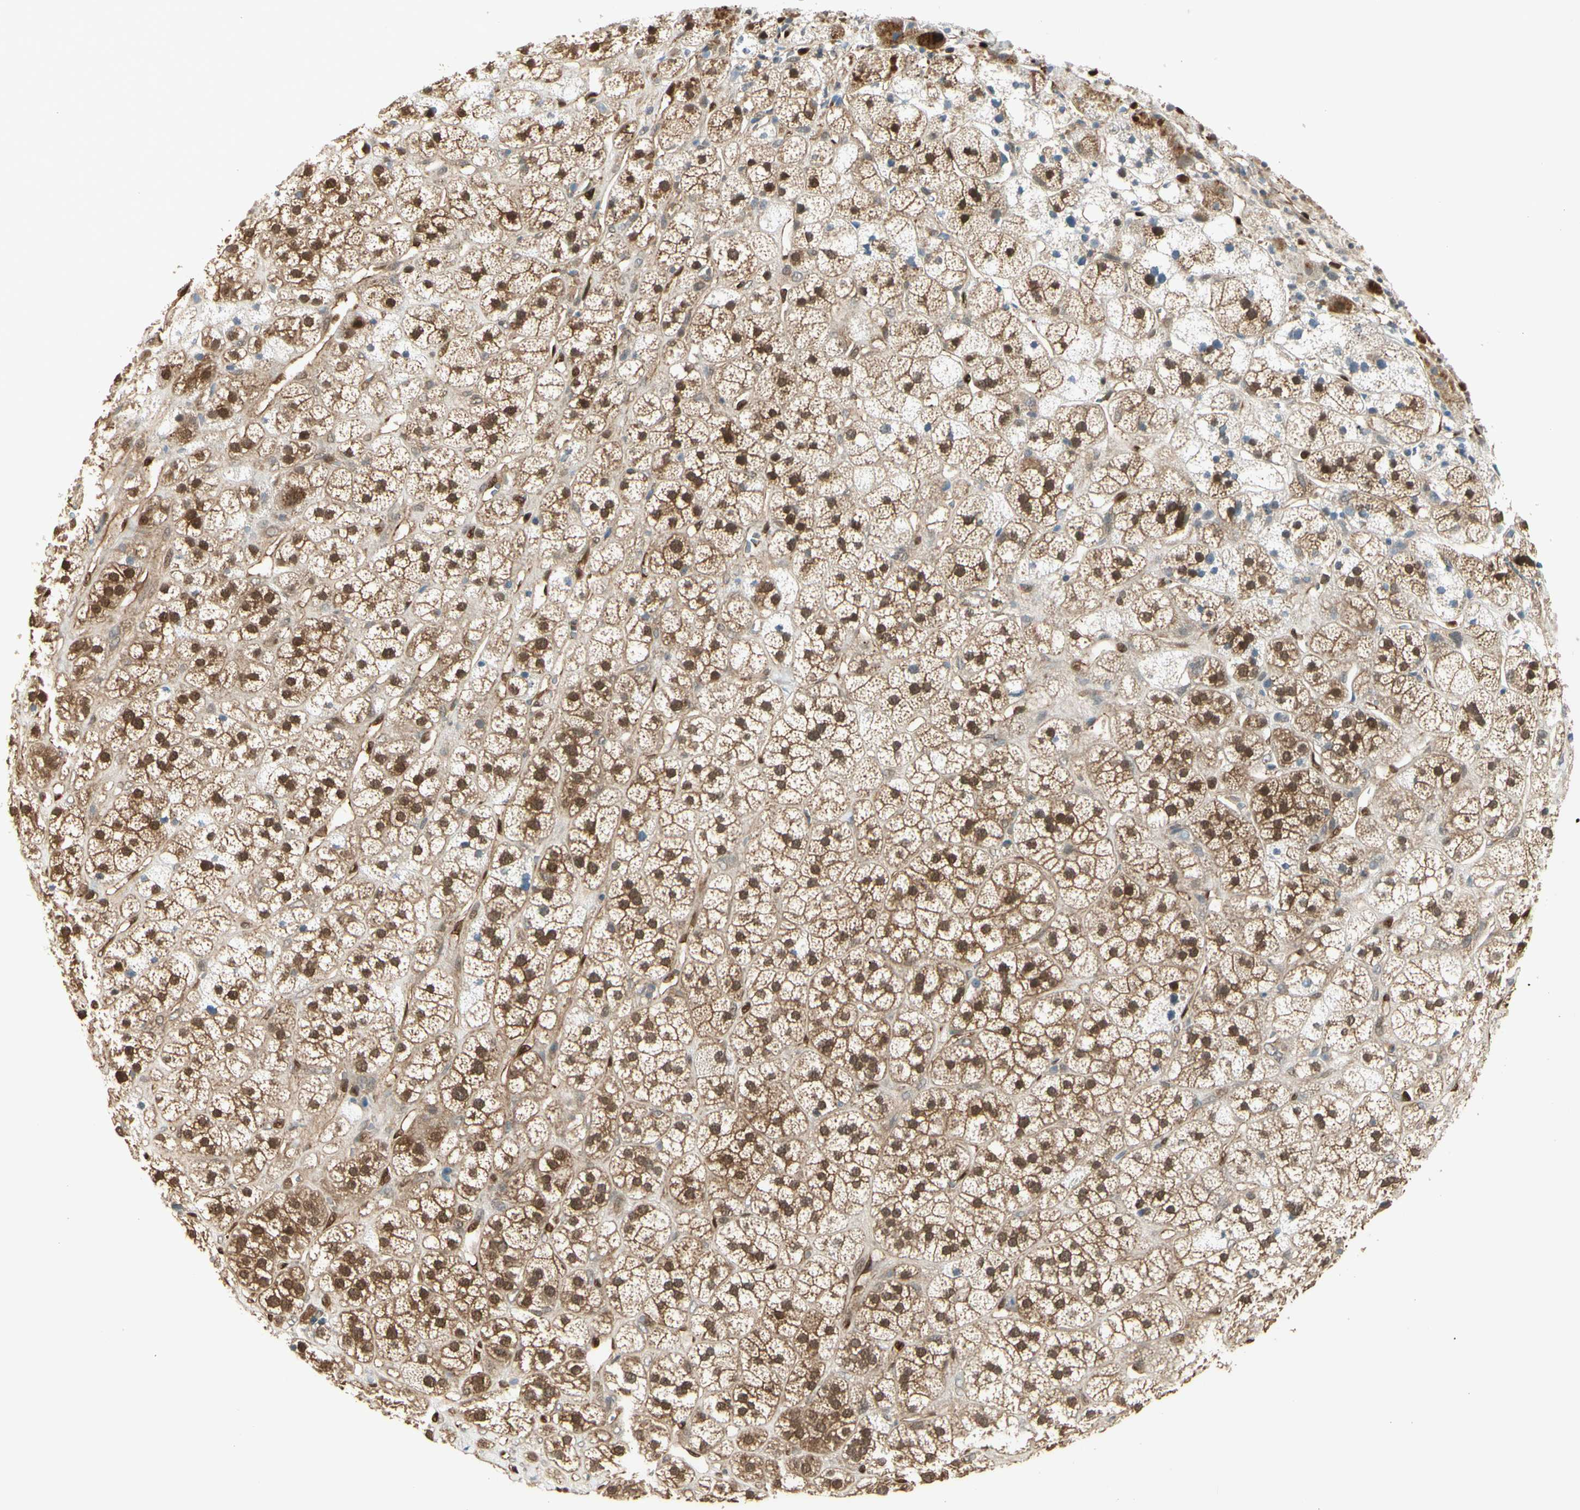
{"staining": {"intensity": "strong", "quantity": ">75%", "location": "cytoplasmic/membranous,nuclear"}, "tissue": "adrenal gland", "cell_type": "Glandular cells", "image_type": "normal", "snomed": [{"axis": "morphology", "description": "Normal tissue, NOS"}, {"axis": "topography", "description": "Adrenal gland"}], "caption": "Brown immunohistochemical staining in normal adrenal gland reveals strong cytoplasmic/membranous,nuclear staining in approximately >75% of glandular cells.", "gene": "SERPINB6", "patient": {"sex": "male", "age": 56}}